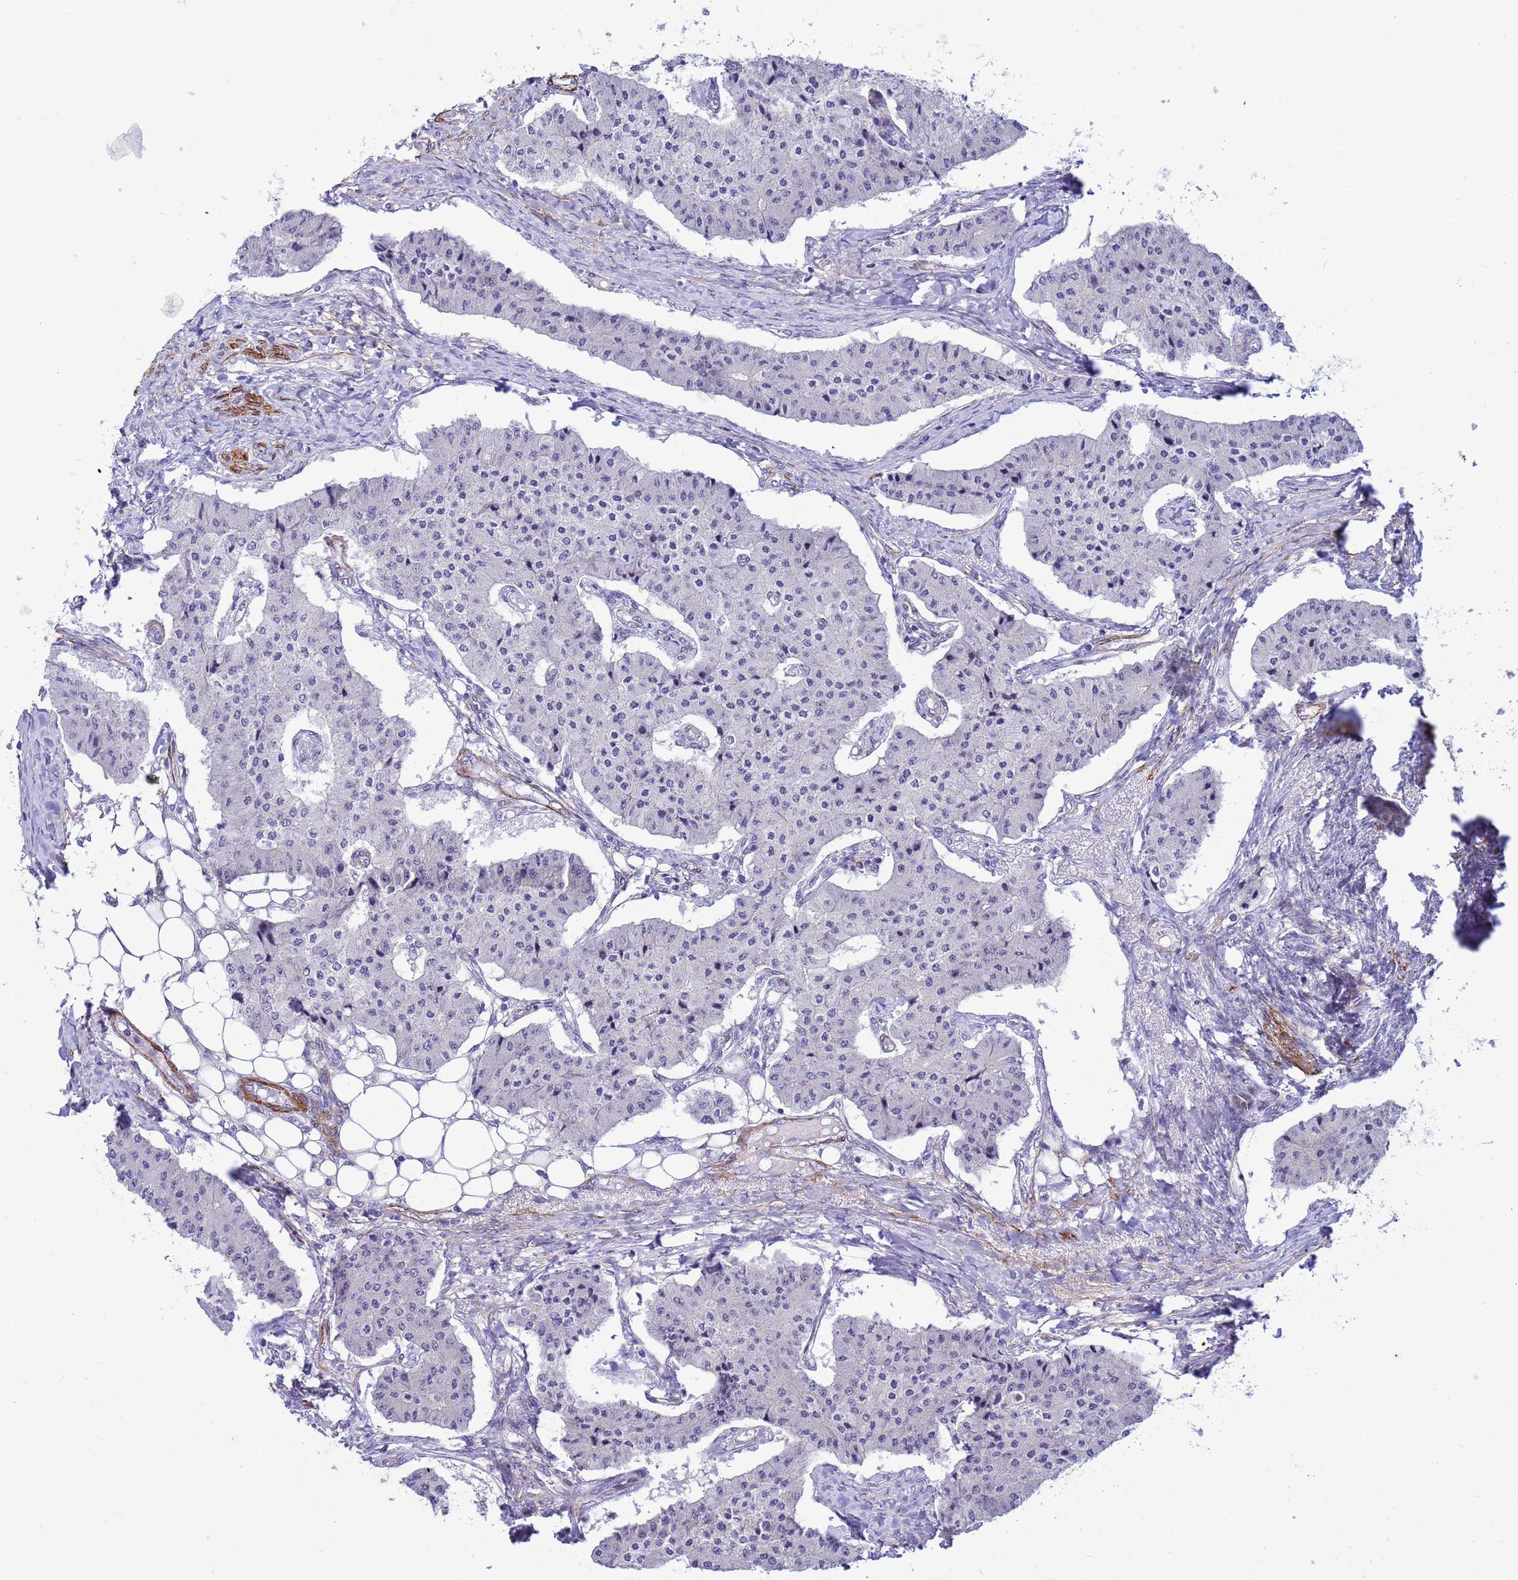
{"staining": {"intensity": "negative", "quantity": "none", "location": "none"}, "tissue": "carcinoid", "cell_type": "Tumor cells", "image_type": "cancer", "snomed": [{"axis": "morphology", "description": "Carcinoid, malignant, NOS"}, {"axis": "topography", "description": "Colon"}], "caption": "A histopathology image of human carcinoid is negative for staining in tumor cells.", "gene": "P2RX7", "patient": {"sex": "female", "age": 52}}